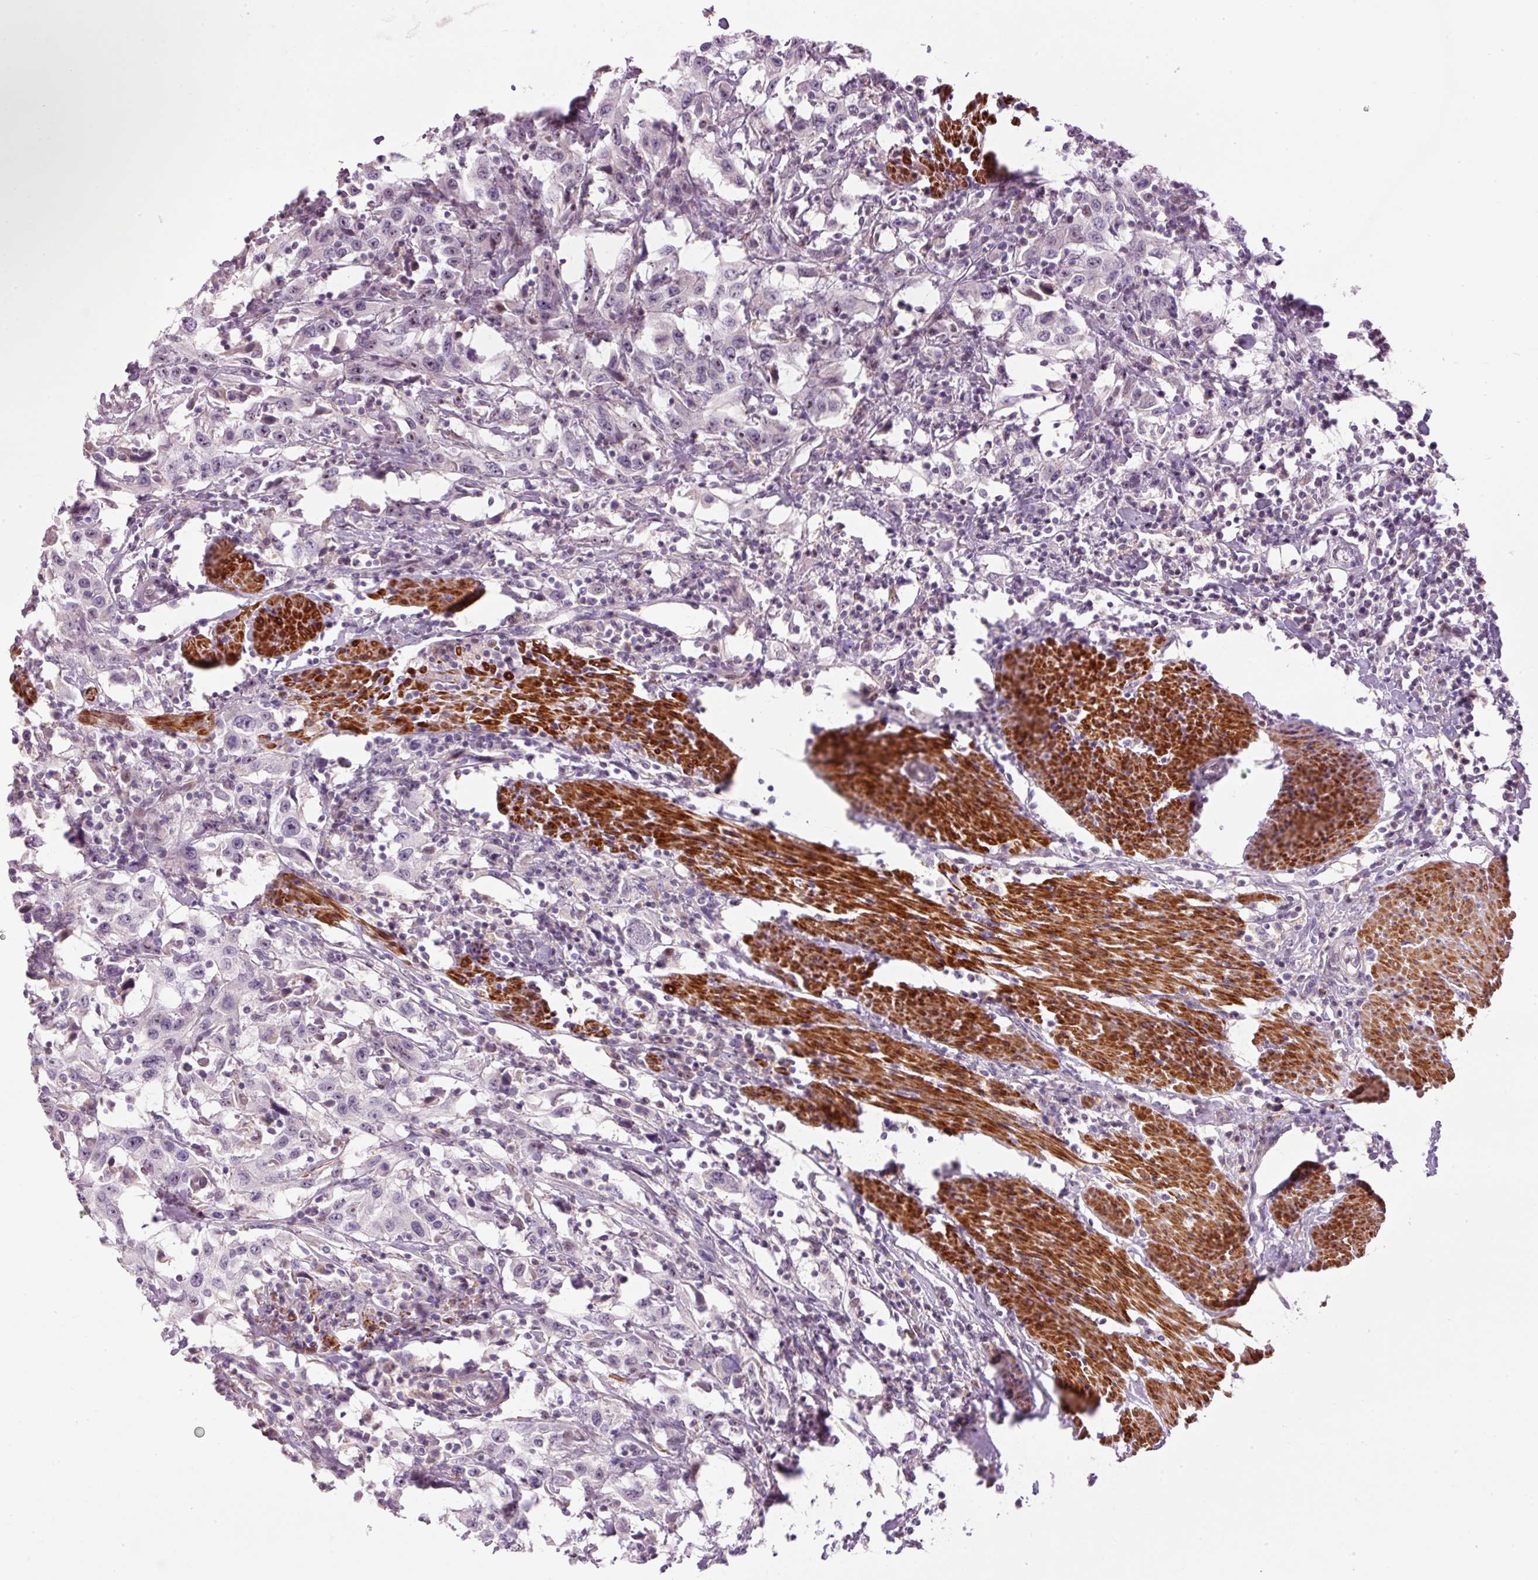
{"staining": {"intensity": "negative", "quantity": "none", "location": "none"}, "tissue": "urothelial cancer", "cell_type": "Tumor cells", "image_type": "cancer", "snomed": [{"axis": "morphology", "description": "Urothelial carcinoma, High grade"}, {"axis": "topography", "description": "Urinary bladder"}], "caption": "DAB immunohistochemical staining of urothelial cancer reveals no significant expression in tumor cells.", "gene": "HNF1A", "patient": {"sex": "male", "age": 61}}